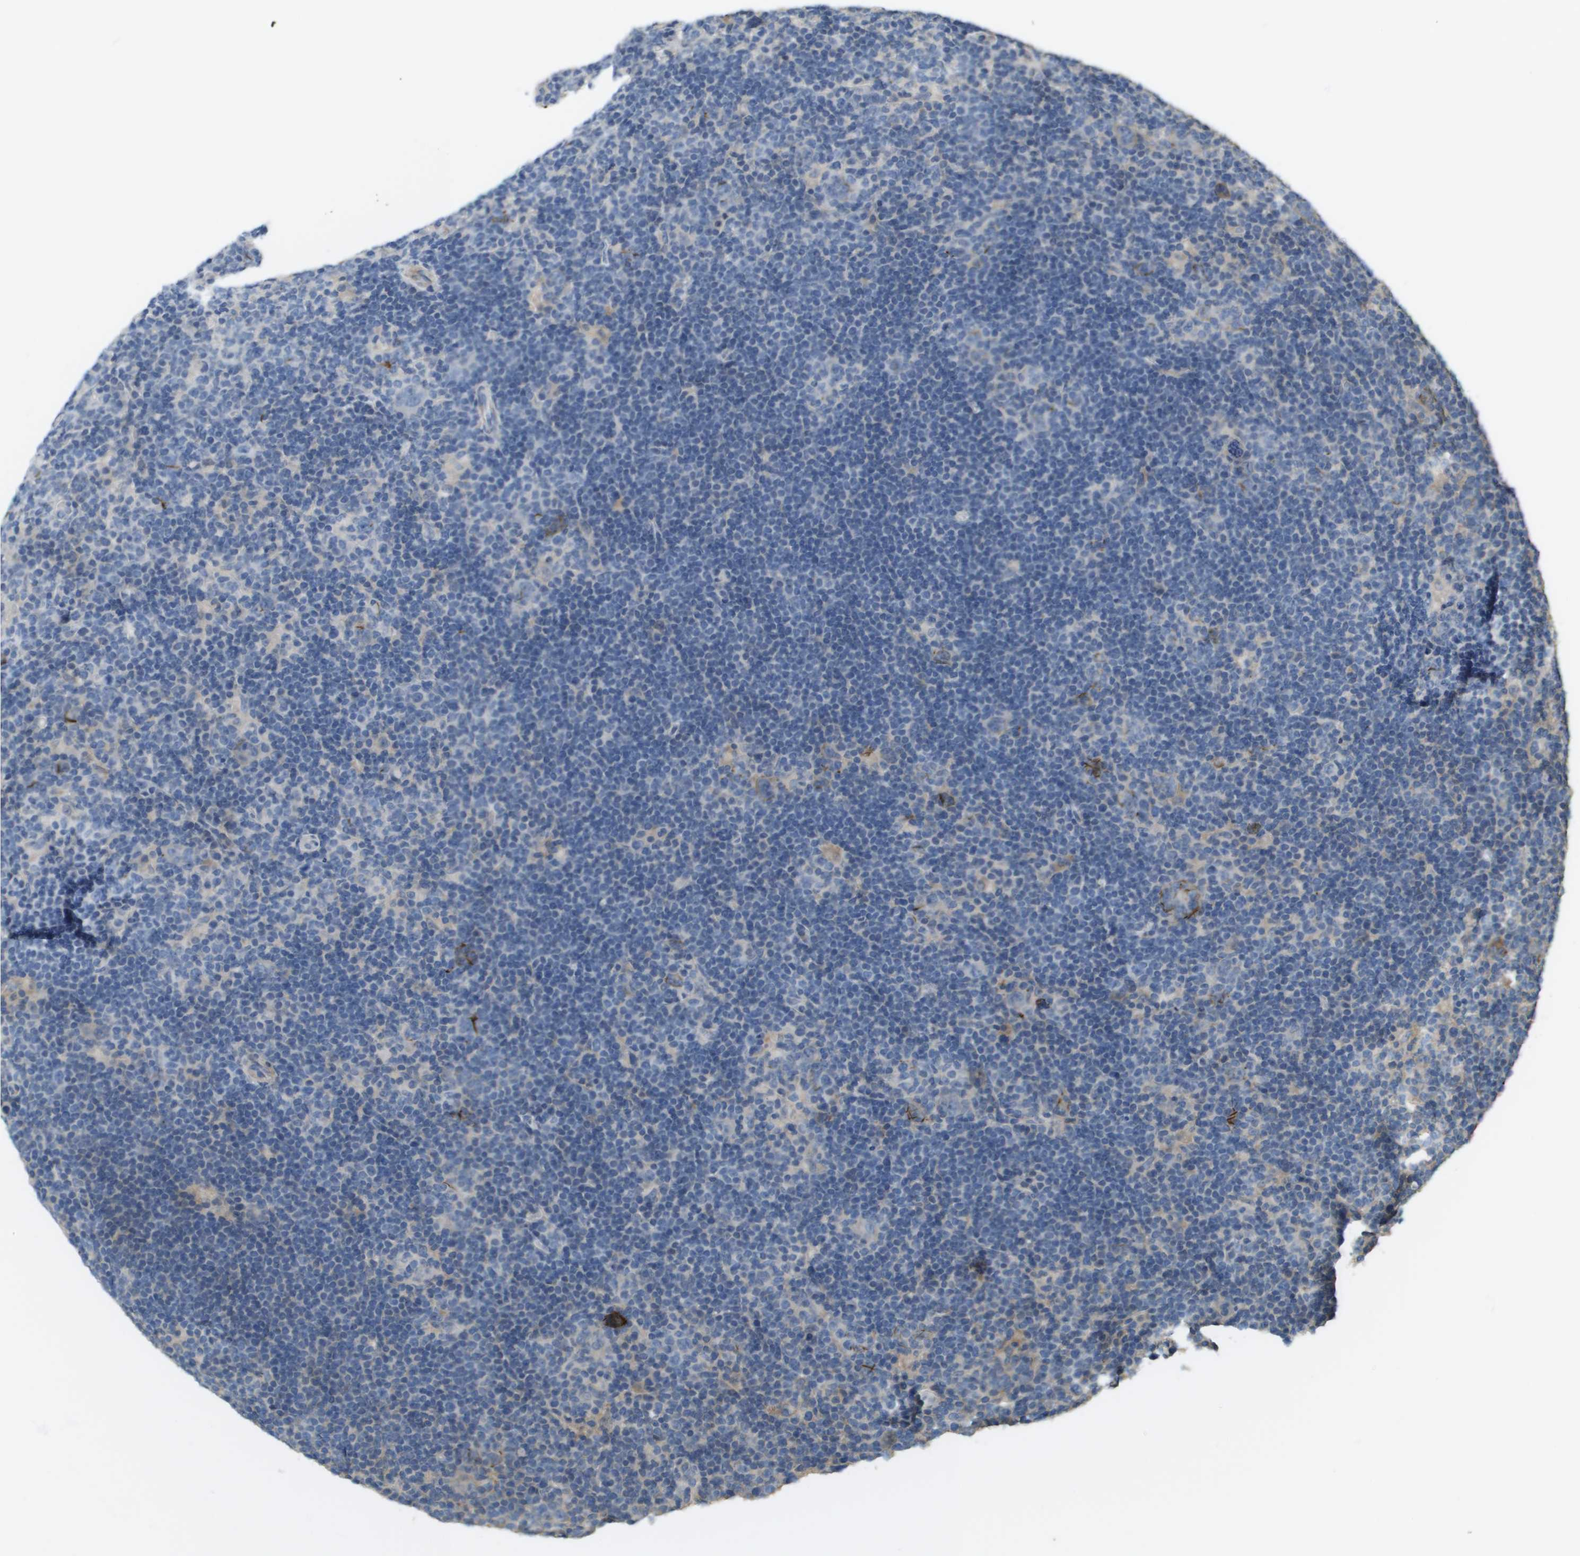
{"staining": {"intensity": "weak", "quantity": "<25%", "location": "cytoplasmic/membranous"}, "tissue": "lymphoma", "cell_type": "Tumor cells", "image_type": "cancer", "snomed": [{"axis": "morphology", "description": "Hodgkin's disease, NOS"}, {"axis": "topography", "description": "Lymph node"}], "caption": "This is an IHC micrograph of Hodgkin's disease. There is no expression in tumor cells.", "gene": "KRT23", "patient": {"sex": "female", "age": 57}}